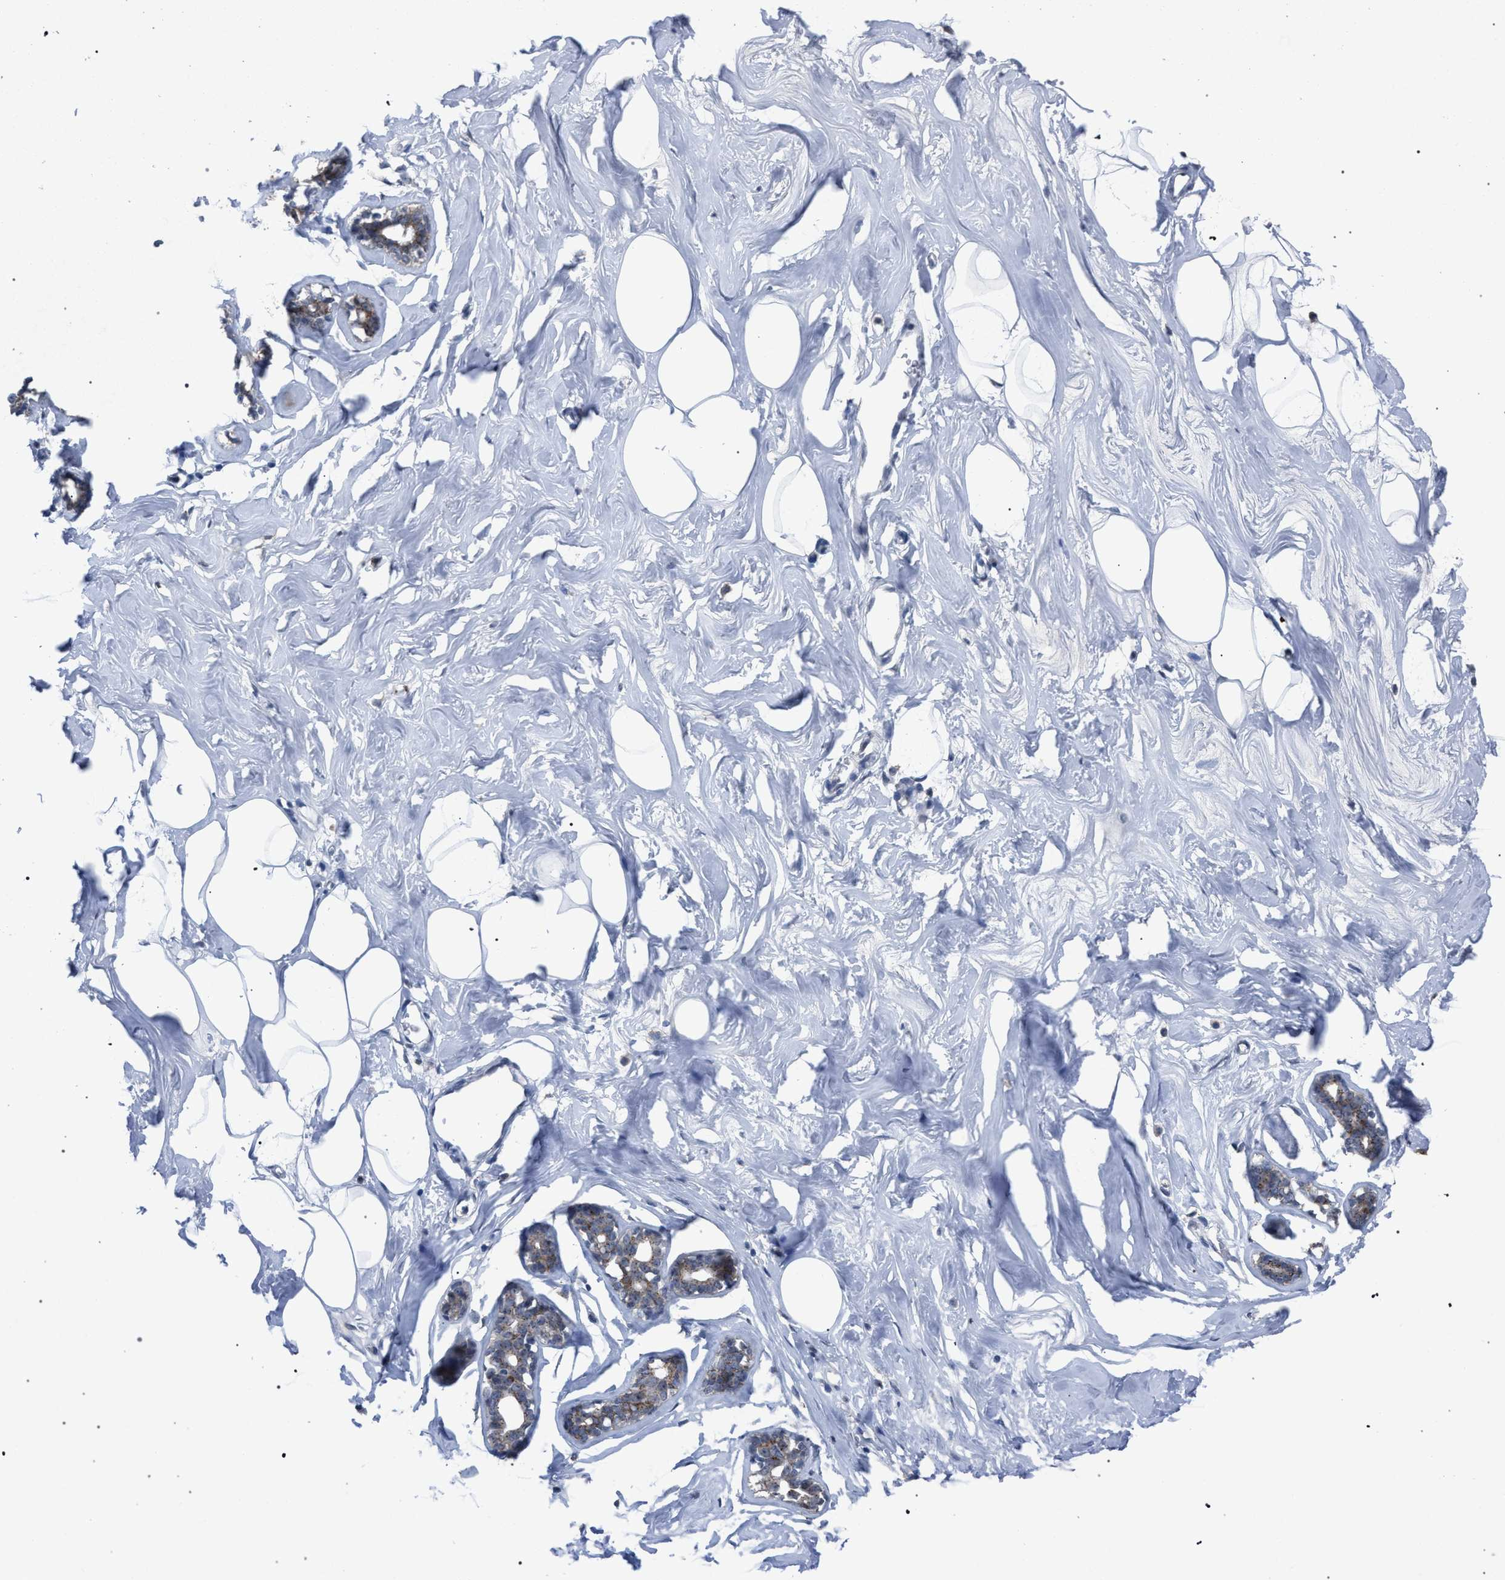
{"staining": {"intensity": "weak", "quantity": ">75%", "location": "cytoplasmic/membranous,nuclear"}, "tissue": "adipose tissue", "cell_type": "Adipocytes", "image_type": "normal", "snomed": [{"axis": "morphology", "description": "Normal tissue, NOS"}, {"axis": "morphology", "description": "Fibrosis, NOS"}, {"axis": "topography", "description": "Breast"}, {"axis": "topography", "description": "Adipose tissue"}], "caption": "A high-resolution photomicrograph shows immunohistochemistry staining of benign adipose tissue, which shows weak cytoplasmic/membranous,nuclear positivity in approximately >75% of adipocytes. Nuclei are stained in blue.", "gene": "HSD17B4", "patient": {"sex": "female", "age": 39}}